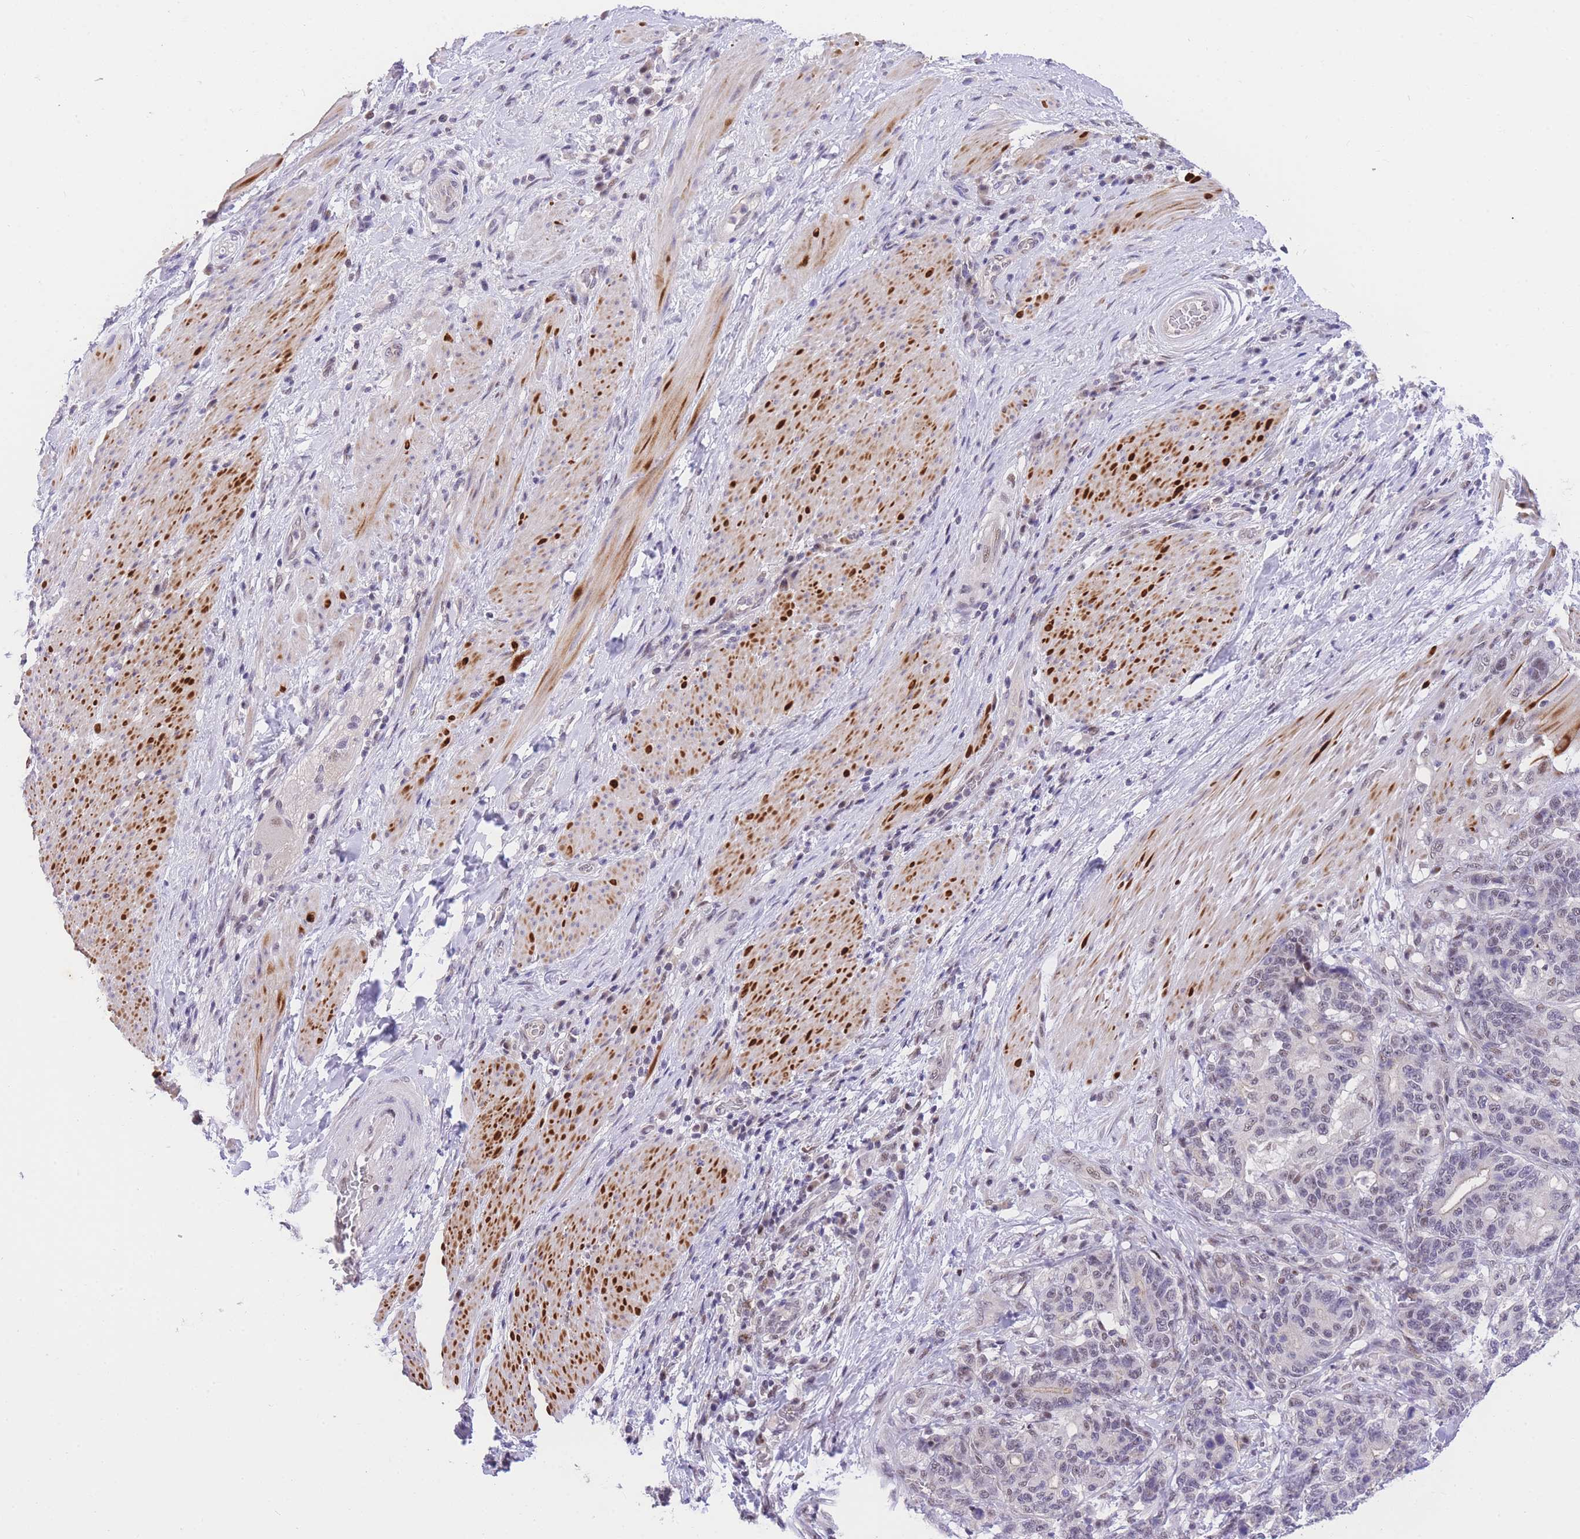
{"staining": {"intensity": "negative", "quantity": "none", "location": "none"}, "tissue": "stomach cancer", "cell_type": "Tumor cells", "image_type": "cancer", "snomed": [{"axis": "morphology", "description": "Normal tissue, NOS"}, {"axis": "morphology", "description": "Adenocarcinoma, NOS"}, {"axis": "topography", "description": "Stomach"}], "caption": "IHC micrograph of human stomach adenocarcinoma stained for a protein (brown), which shows no expression in tumor cells.", "gene": "SLC35F2", "patient": {"sex": "female", "age": 64}}